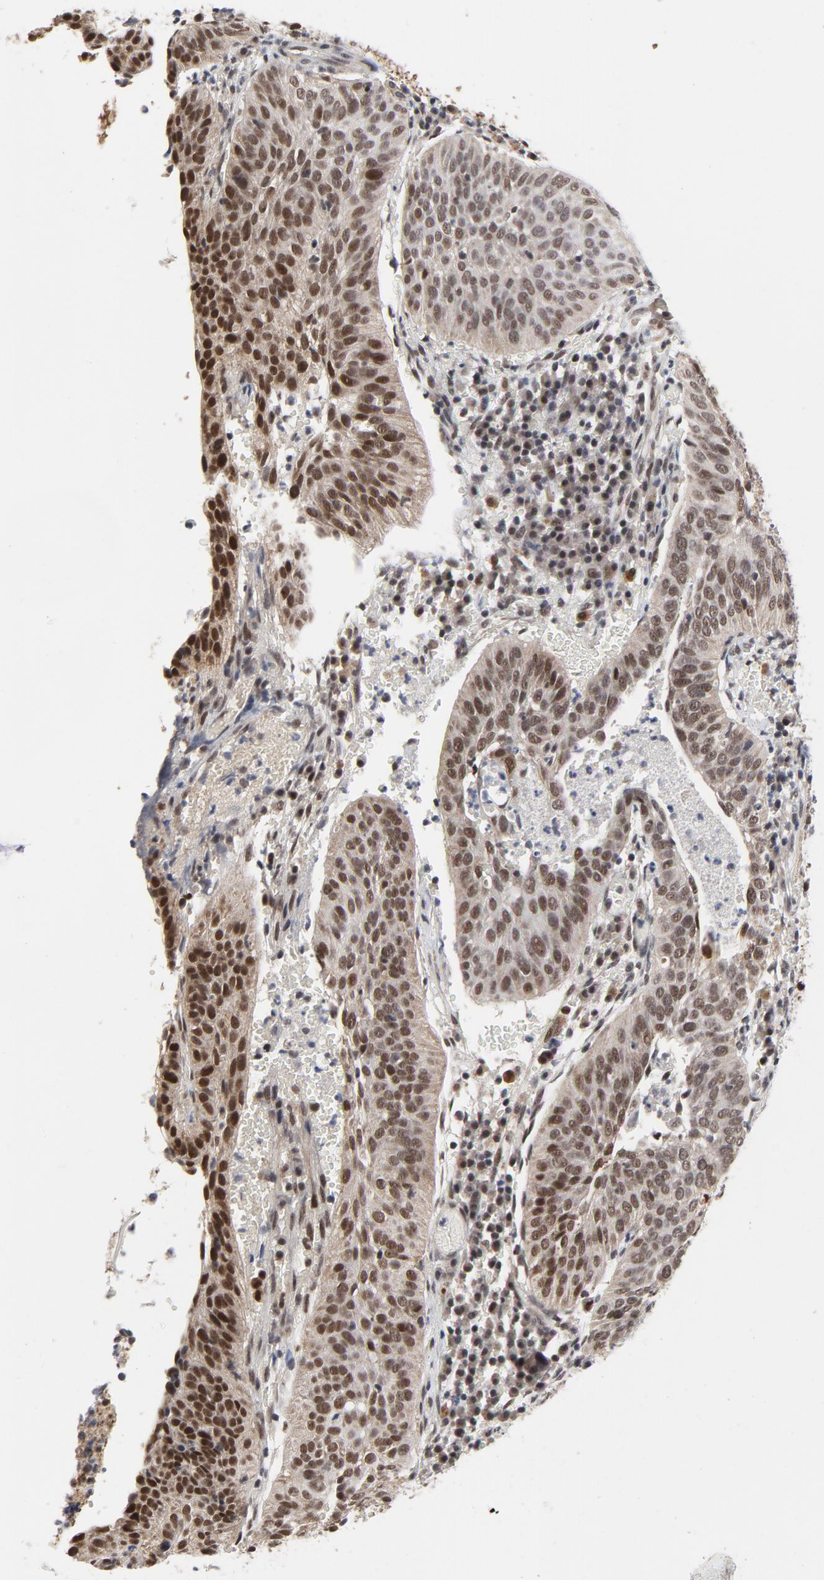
{"staining": {"intensity": "moderate", "quantity": ">75%", "location": "nuclear"}, "tissue": "cervical cancer", "cell_type": "Tumor cells", "image_type": "cancer", "snomed": [{"axis": "morphology", "description": "Squamous cell carcinoma, NOS"}, {"axis": "topography", "description": "Cervix"}], "caption": "This photomicrograph exhibits immunohistochemistry (IHC) staining of human cervical squamous cell carcinoma, with medium moderate nuclear positivity in approximately >75% of tumor cells.", "gene": "ZKSCAN8", "patient": {"sex": "female", "age": 39}}